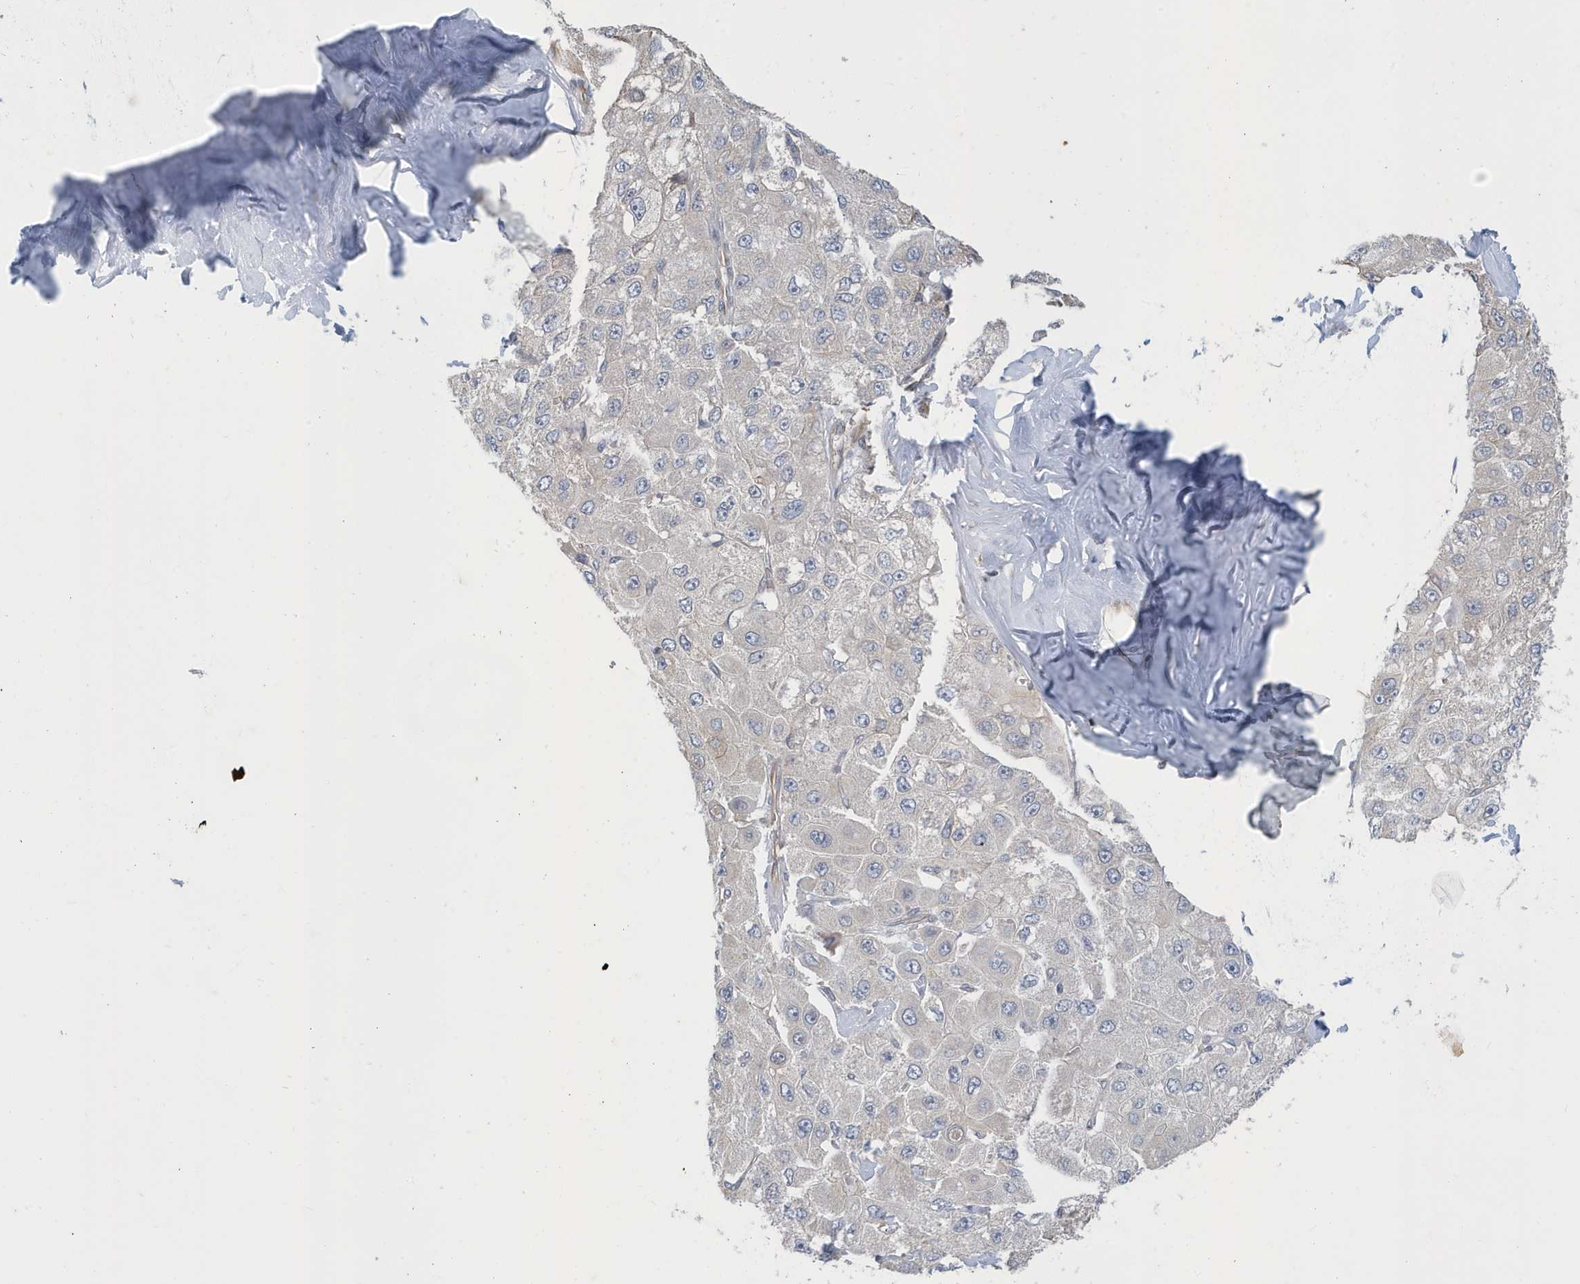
{"staining": {"intensity": "negative", "quantity": "none", "location": "none"}, "tissue": "liver cancer", "cell_type": "Tumor cells", "image_type": "cancer", "snomed": [{"axis": "morphology", "description": "Carcinoma, Hepatocellular, NOS"}, {"axis": "topography", "description": "Liver"}], "caption": "Liver hepatocellular carcinoma stained for a protein using IHC reveals no positivity tumor cells.", "gene": "ZNF654", "patient": {"sex": "male", "age": 80}}